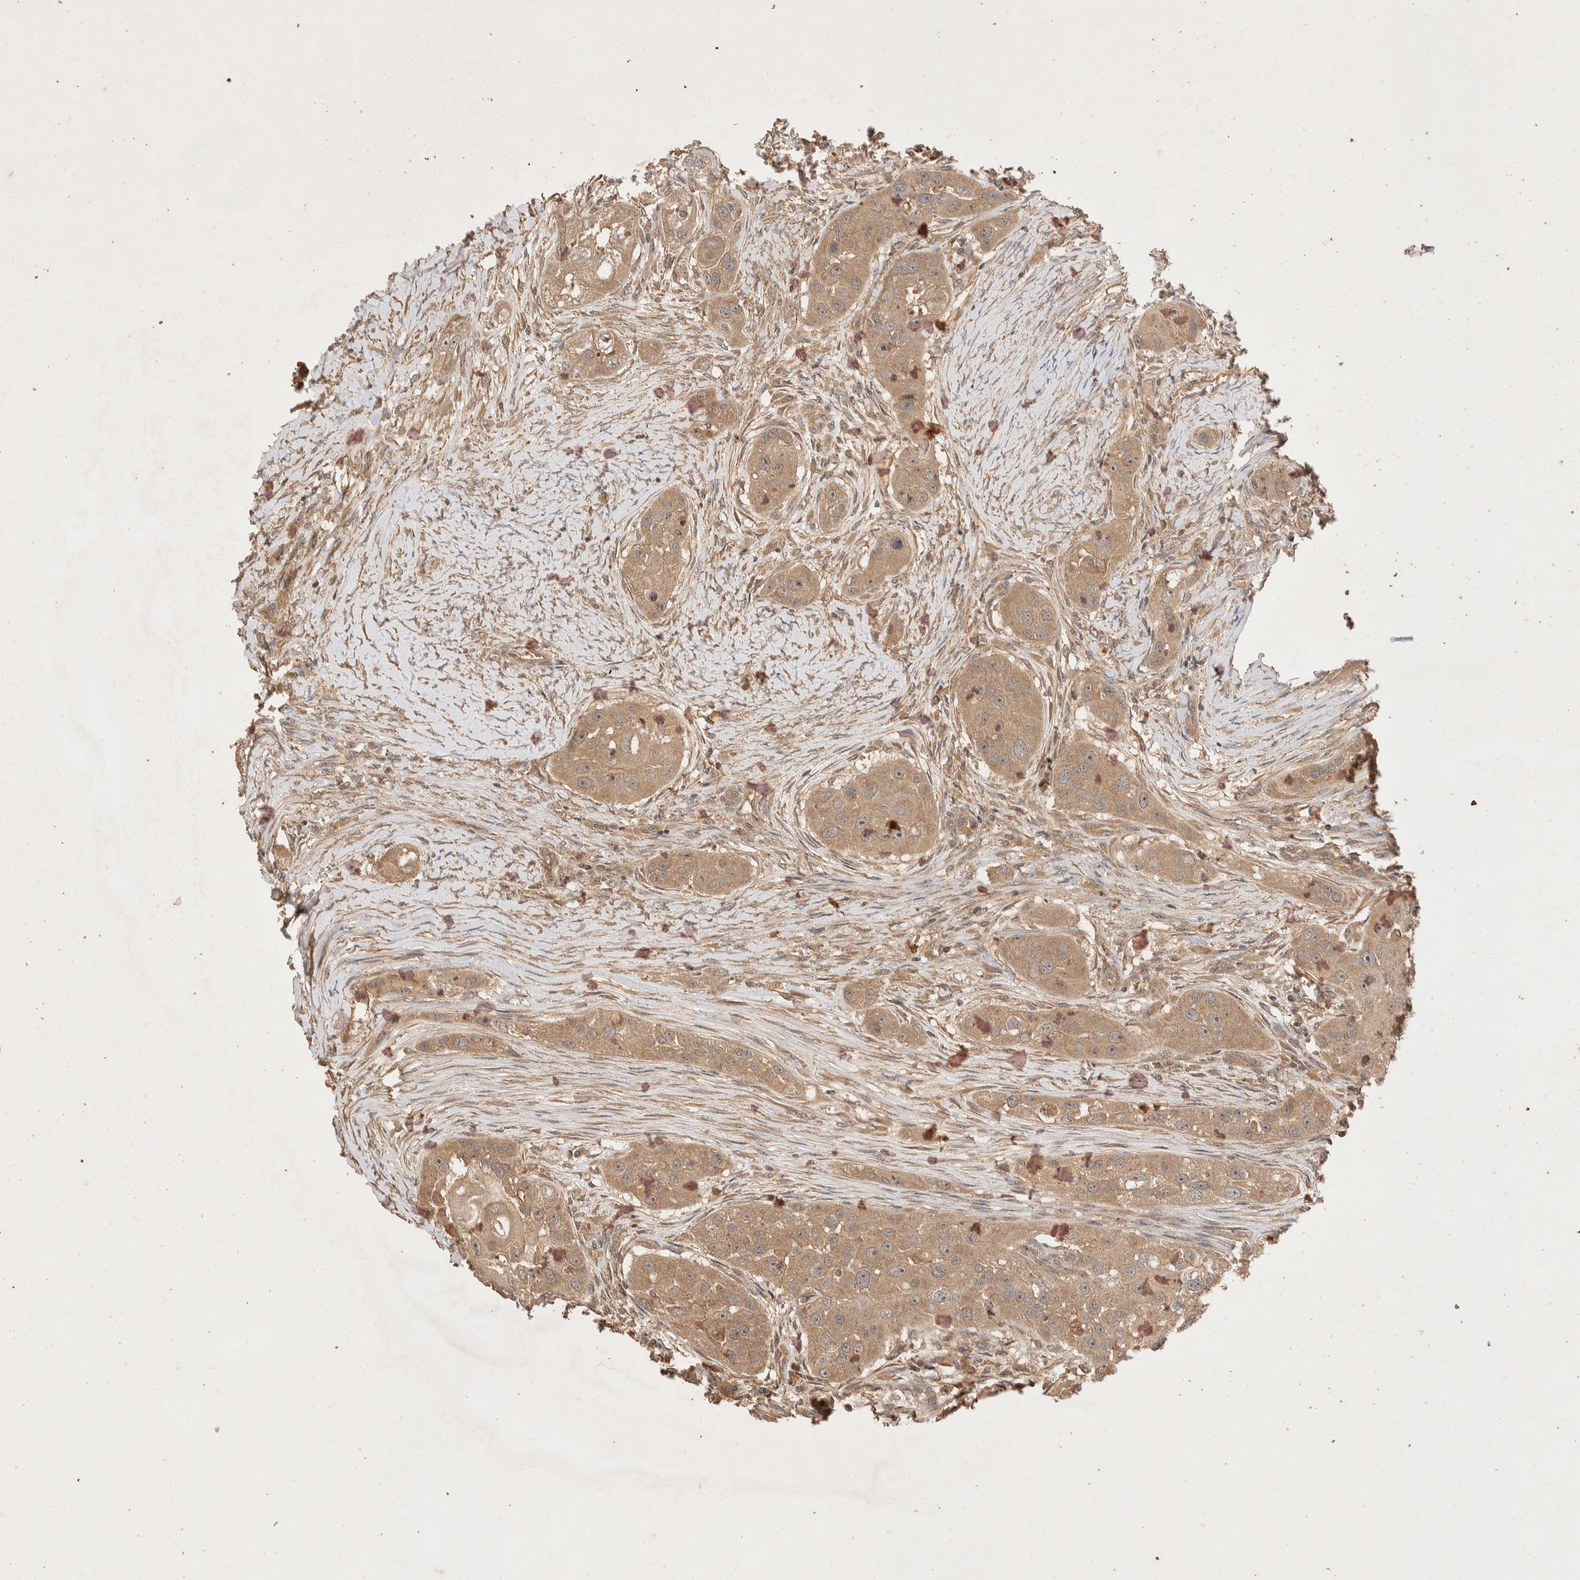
{"staining": {"intensity": "moderate", "quantity": ">75%", "location": "cytoplasmic/membranous"}, "tissue": "head and neck cancer", "cell_type": "Tumor cells", "image_type": "cancer", "snomed": [{"axis": "morphology", "description": "Normal tissue, NOS"}, {"axis": "morphology", "description": "Squamous cell carcinoma, NOS"}, {"axis": "topography", "description": "Skeletal muscle"}, {"axis": "topography", "description": "Head-Neck"}], "caption": "A medium amount of moderate cytoplasmic/membranous staining is identified in approximately >75% of tumor cells in head and neck cancer tissue.", "gene": "NSMAF", "patient": {"sex": "male", "age": 51}}